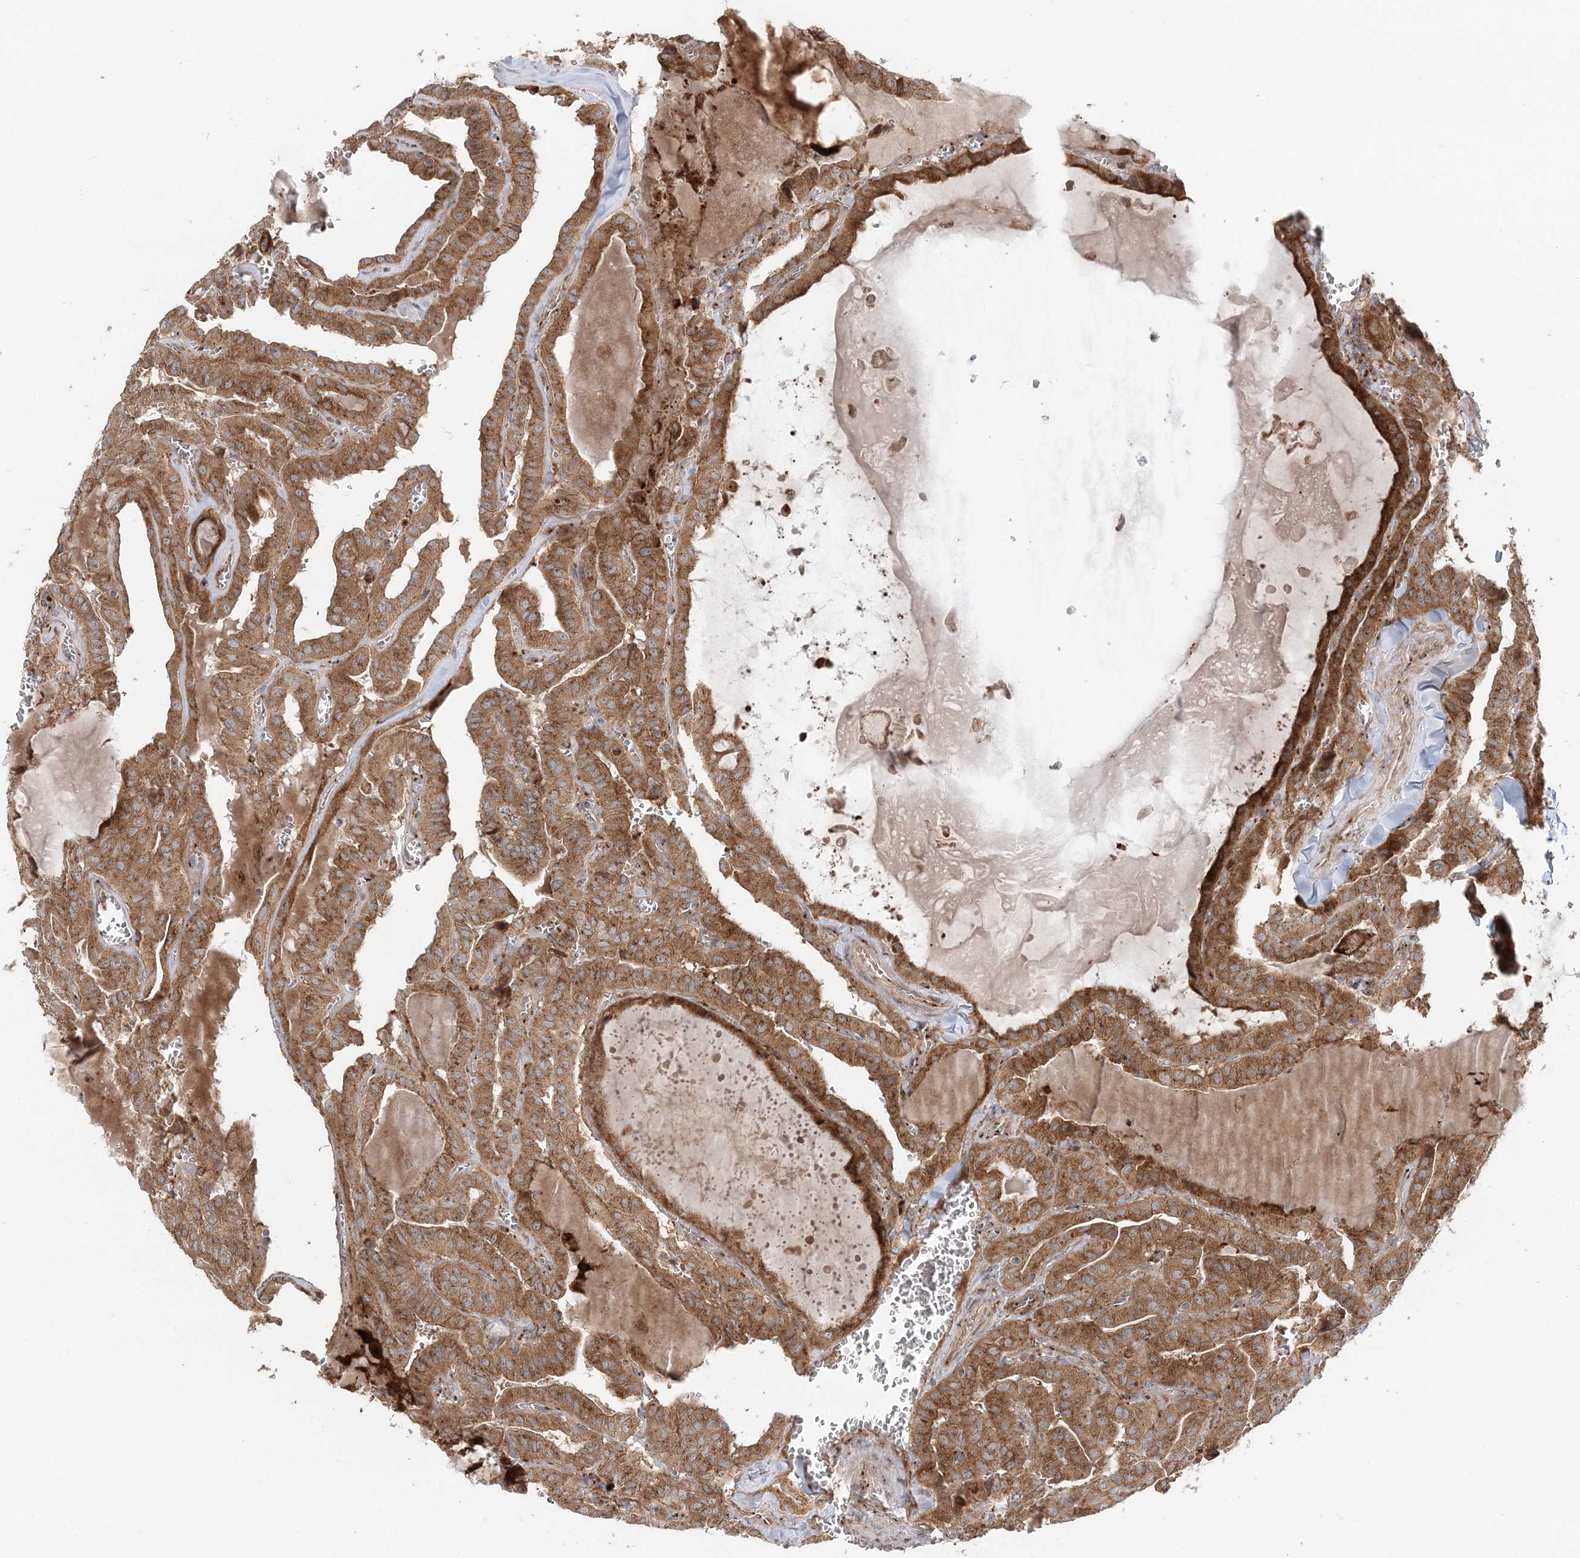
{"staining": {"intensity": "moderate", "quantity": ">75%", "location": "cytoplasmic/membranous"}, "tissue": "thyroid cancer", "cell_type": "Tumor cells", "image_type": "cancer", "snomed": [{"axis": "morphology", "description": "Papillary adenocarcinoma, NOS"}, {"axis": "topography", "description": "Thyroid gland"}], "caption": "This is an image of IHC staining of thyroid papillary adenocarcinoma, which shows moderate staining in the cytoplasmic/membranous of tumor cells.", "gene": "ABCC3", "patient": {"sex": "male", "age": 52}}